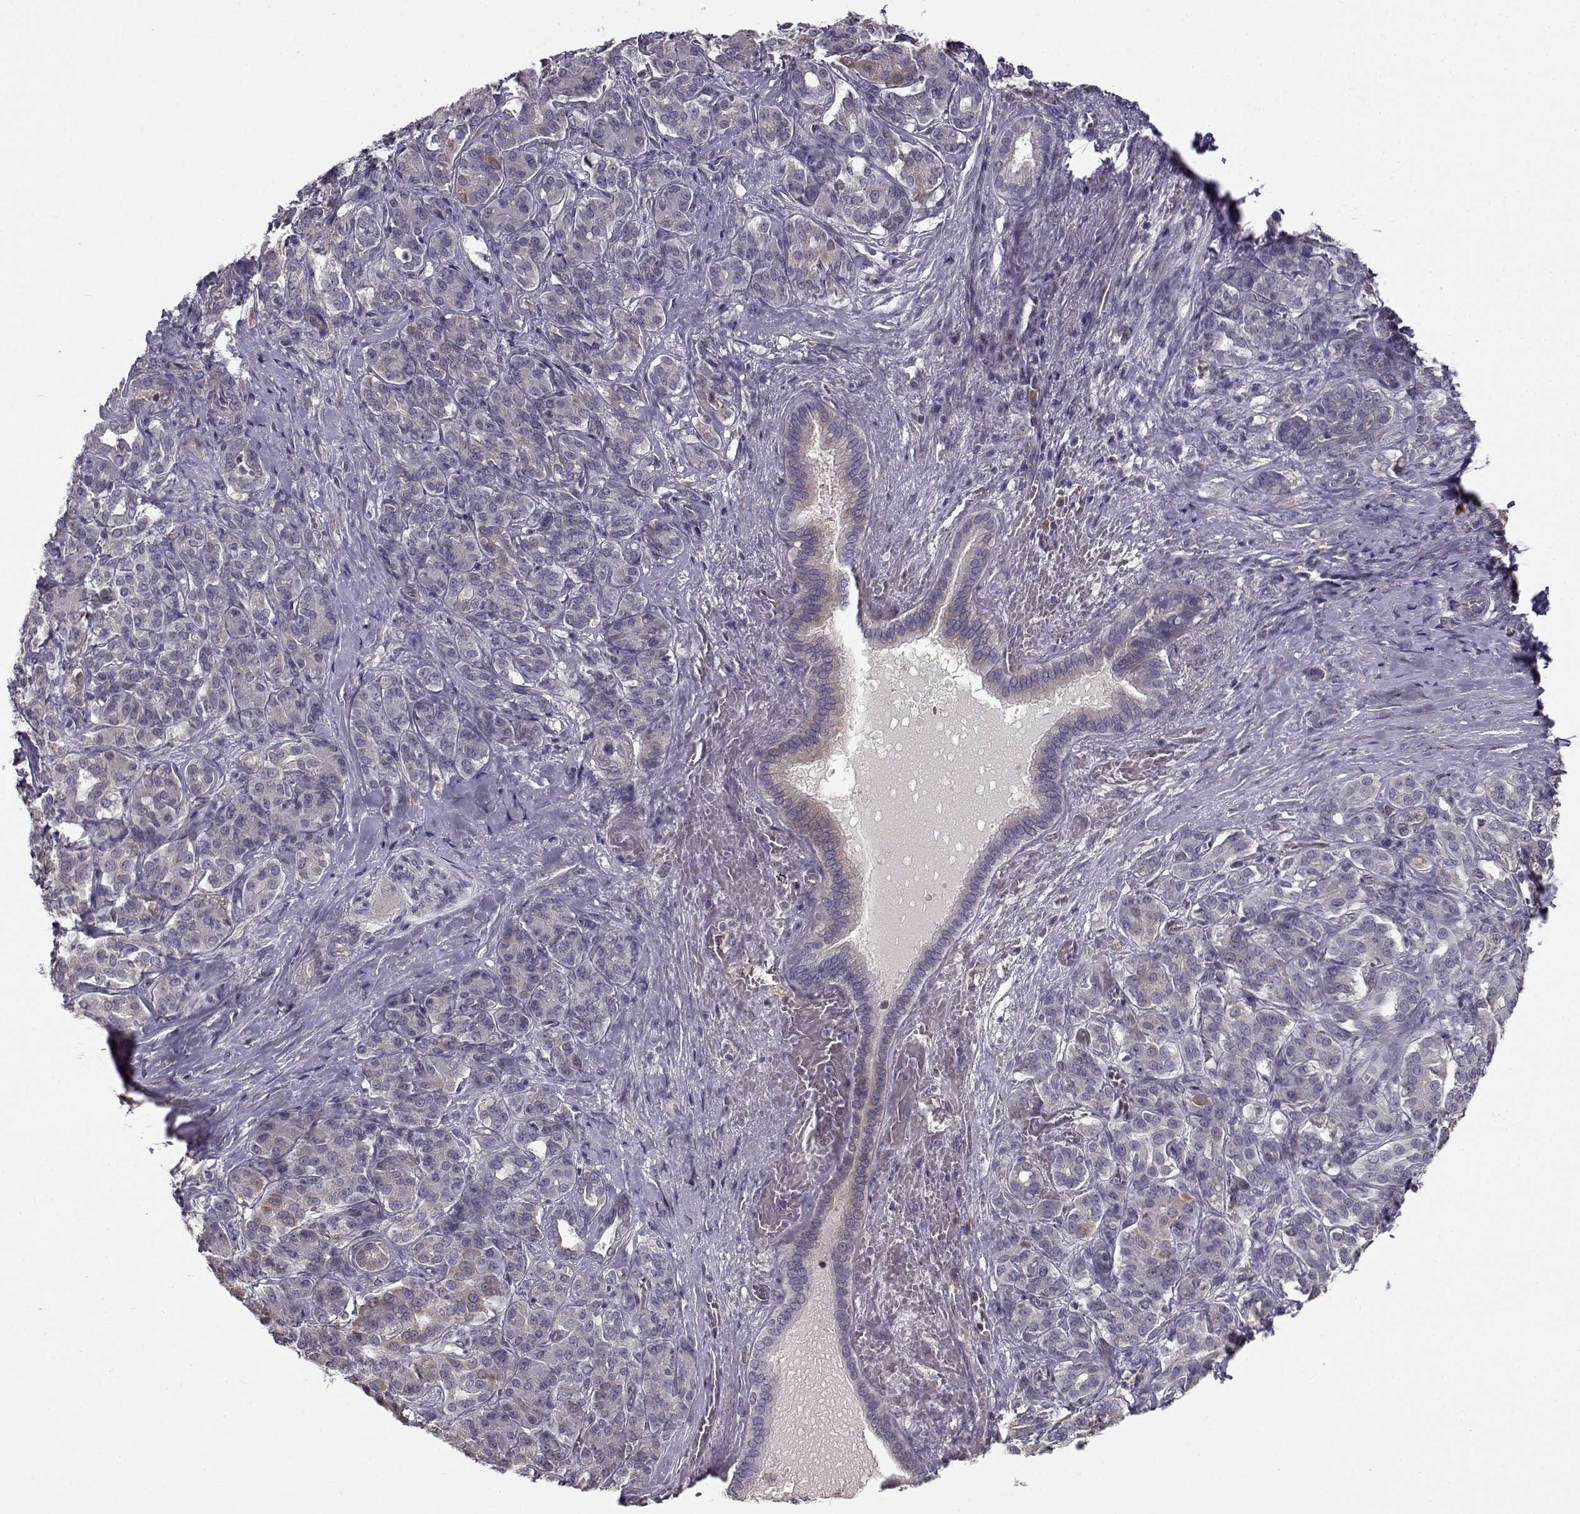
{"staining": {"intensity": "weak", "quantity": "<25%", "location": "cytoplasmic/membranous"}, "tissue": "pancreatic cancer", "cell_type": "Tumor cells", "image_type": "cancer", "snomed": [{"axis": "morphology", "description": "Normal tissue, NOS"}, {"axis": "morphology", "description": "Inflammation, NOS"}, {"axis": "morphology", "description": "Adenocarcinoma, NOS"}, {"axis": "topography", "description": "Pancreas"}], "caption": "Immunohistochemistry (IHC) of adenocarcinoma (pancreatic) demonstrates no expression in tumor cells.", "gene": "ENTPD8", "patient": {"sex": "male", "age": 57}}